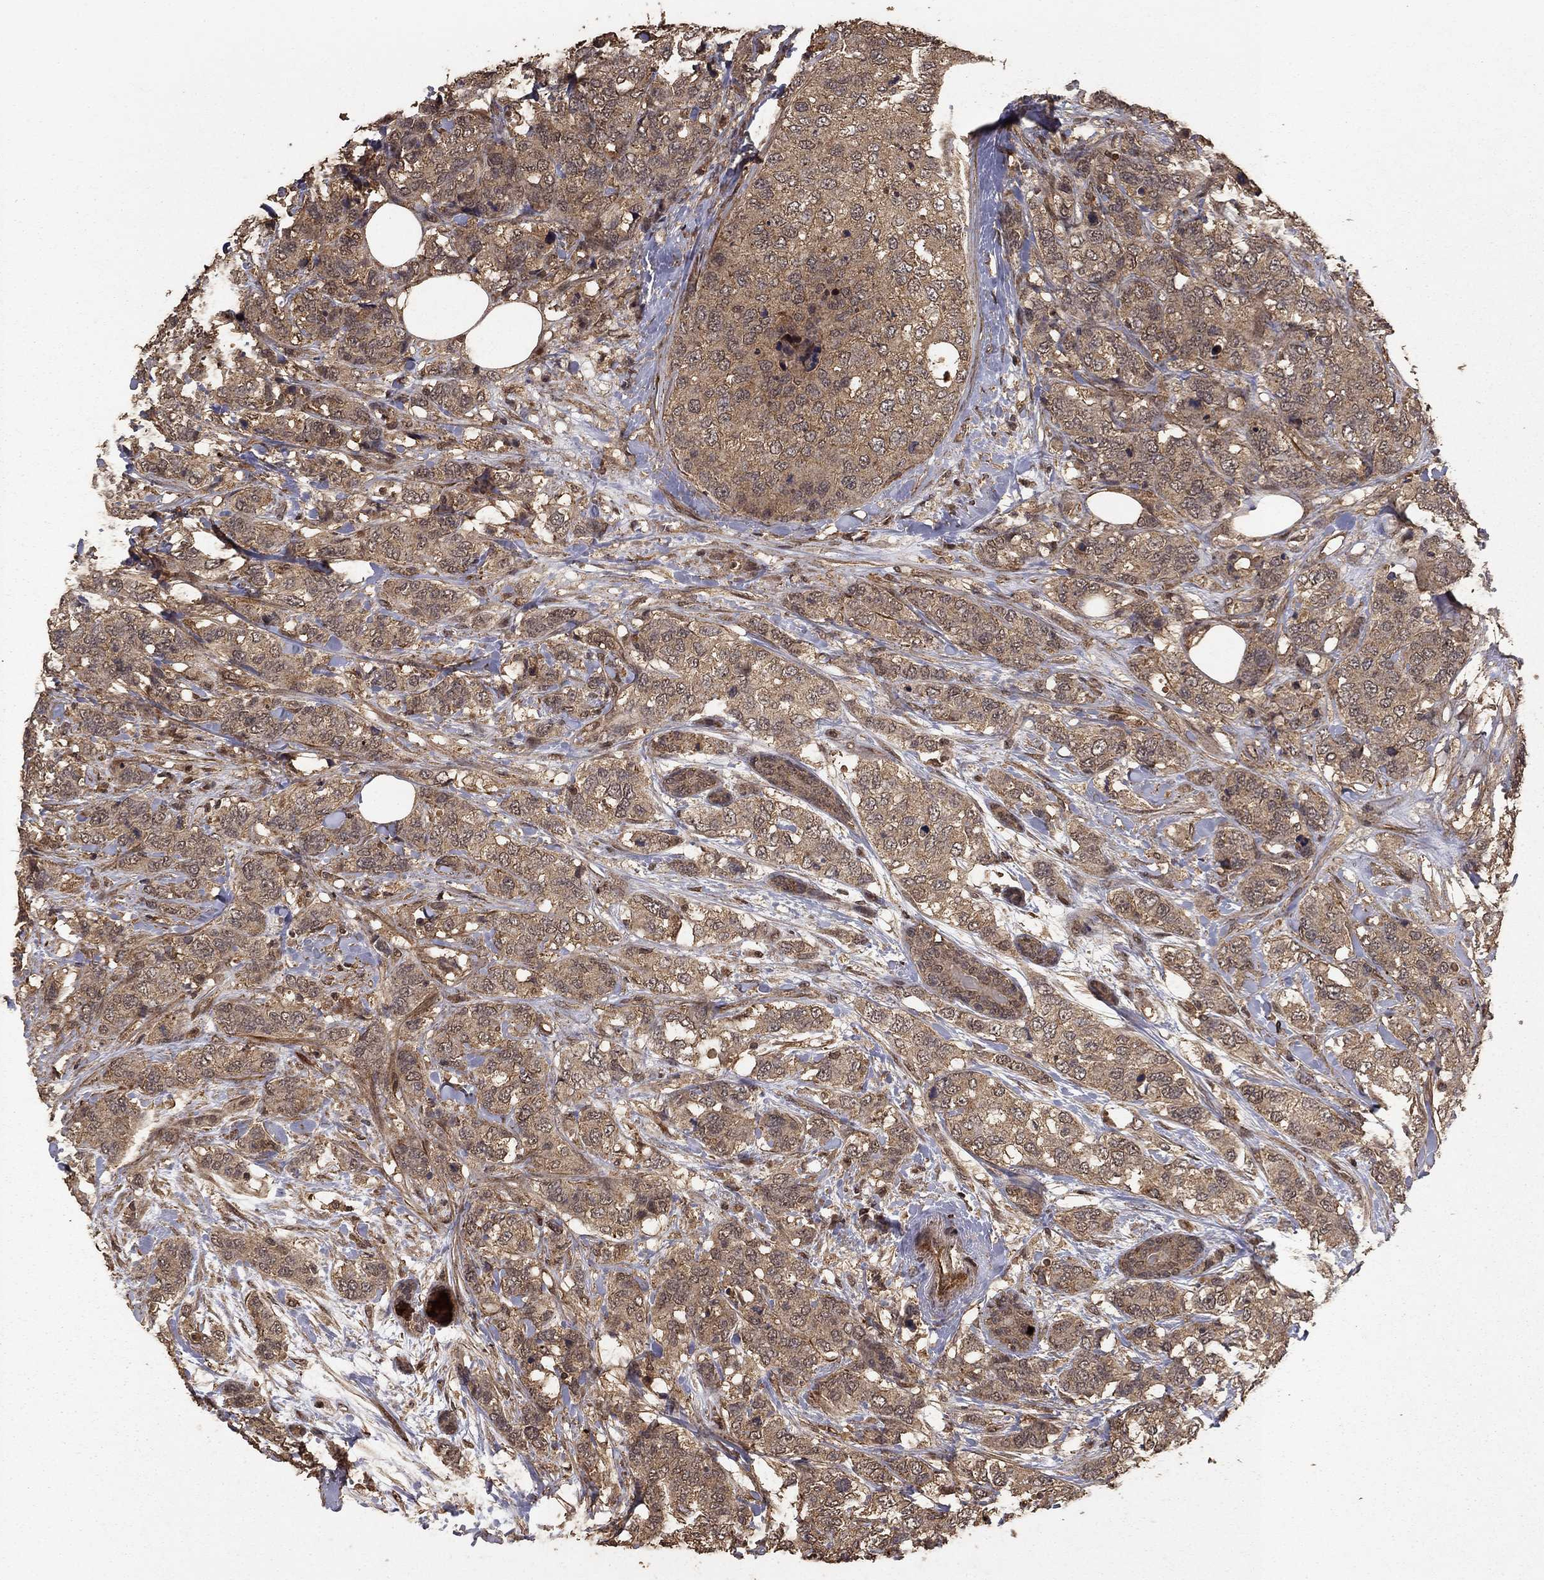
{"staining": {"intensity": "moderate", "quantity": ">75%", "location": "cytoplasmic/membranous"}, "tissue": "breast cancer", "cell_type": "Tumor cells", "image_type": "cancer", "snomed": [{"axis": "morphology", "description": "Lobular carcinoma"}, {"axis": "topography", "description": "Breast"}], "caption": "Tumor cells show medium levels of moderate cytoplasmic/membranous positivity in approximately >75% of cells in breast cancer.", "gene": "PRDM1", "patient": {"sex": "female", "age": 59}}